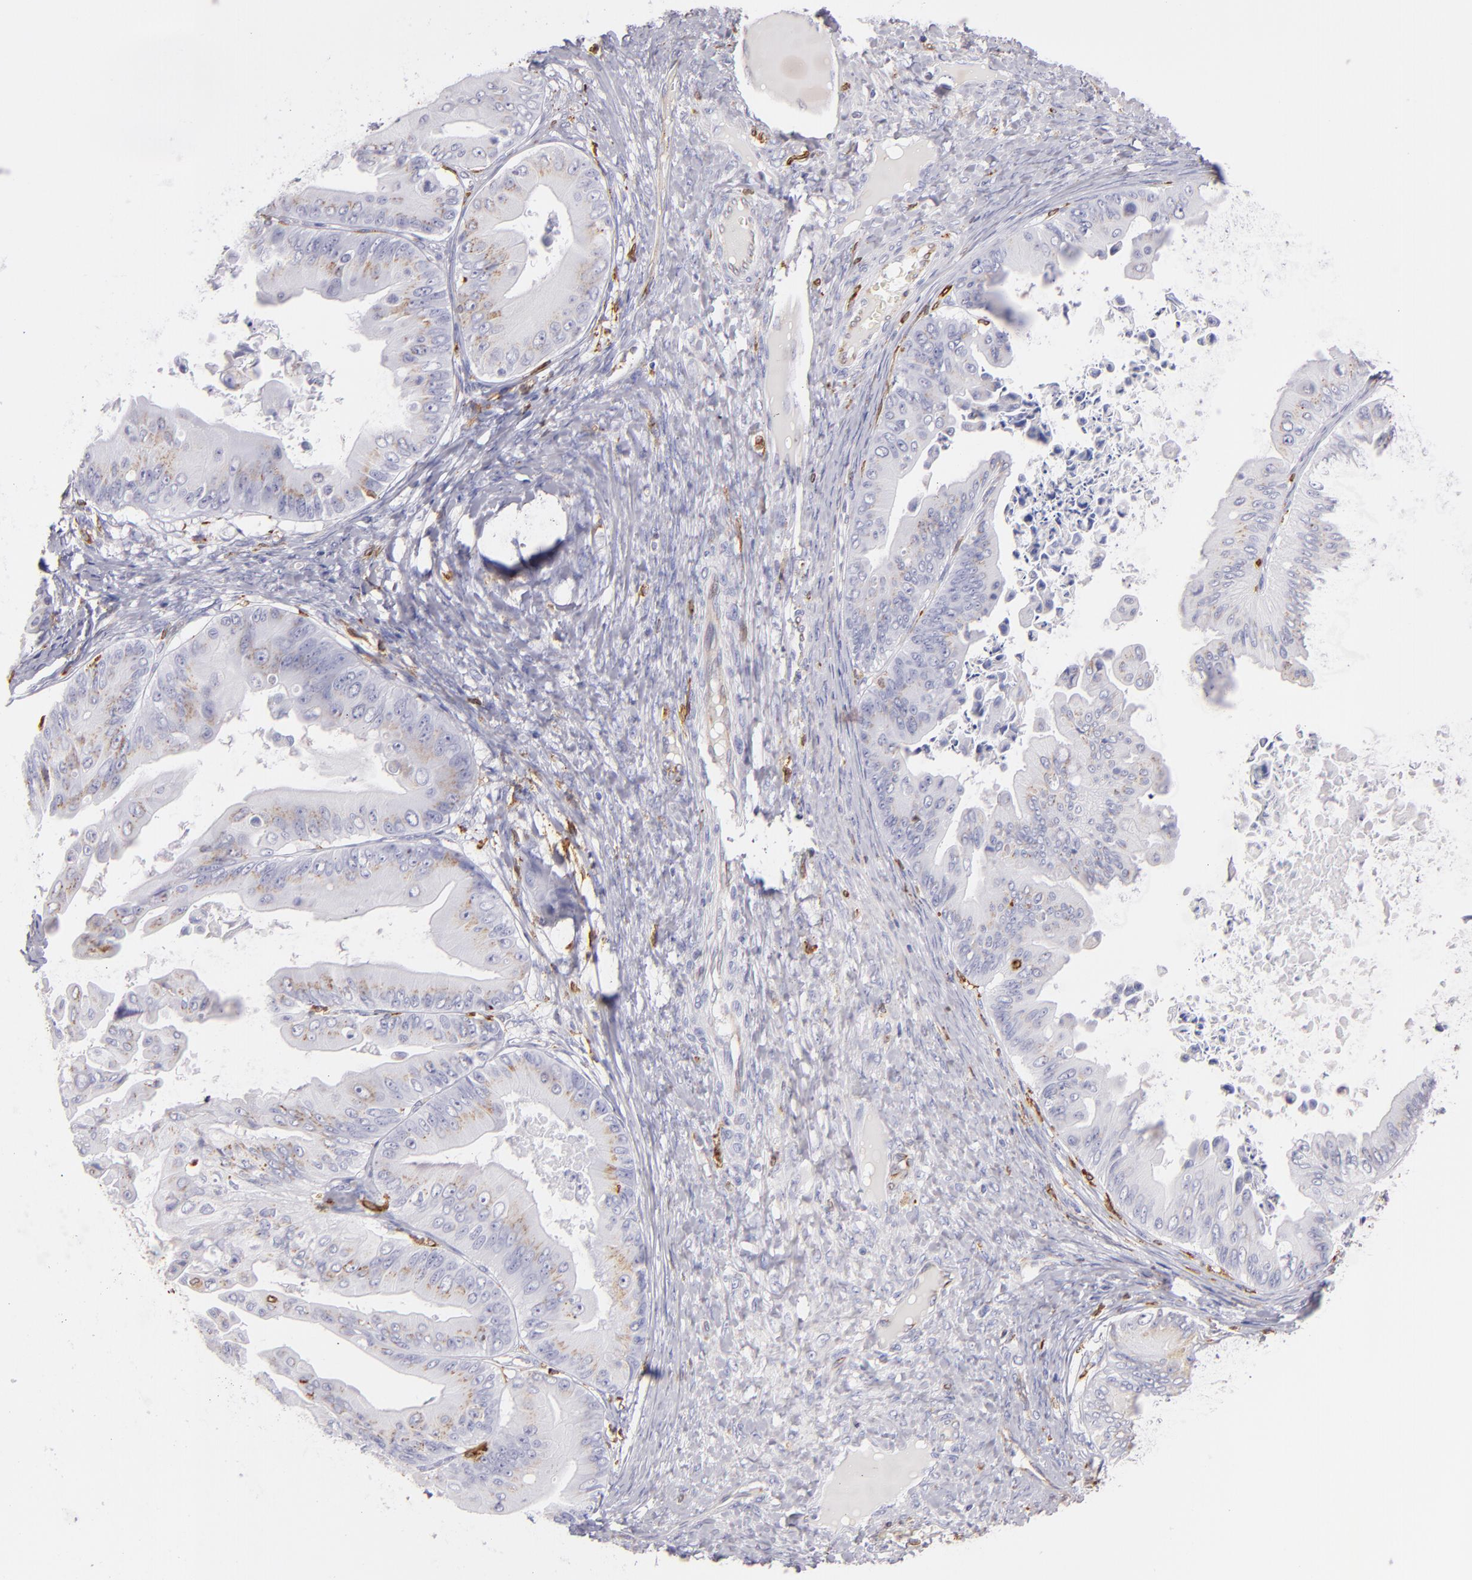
{"staining": {"intensity": "weak", "quantity": "<25%", "location": "cytoplasmic/membranous"}, "tissue": "ovarian cancer", "cell_type": "Tumor cells", "image_type": "cancer", "snomed": [{"axis": "morphology", "description": "Cystadenocarcinoma, mucinous, NOS"}, {"axis": "topography", "description": "Ovary"}], "caption": "Immunohistochemical staining of human ovarian mucinous cystadenocarcinoma displays no significant expression in tumor cells.", "gene": "CD74", "patient": {"sex": "female", "age": 37}}